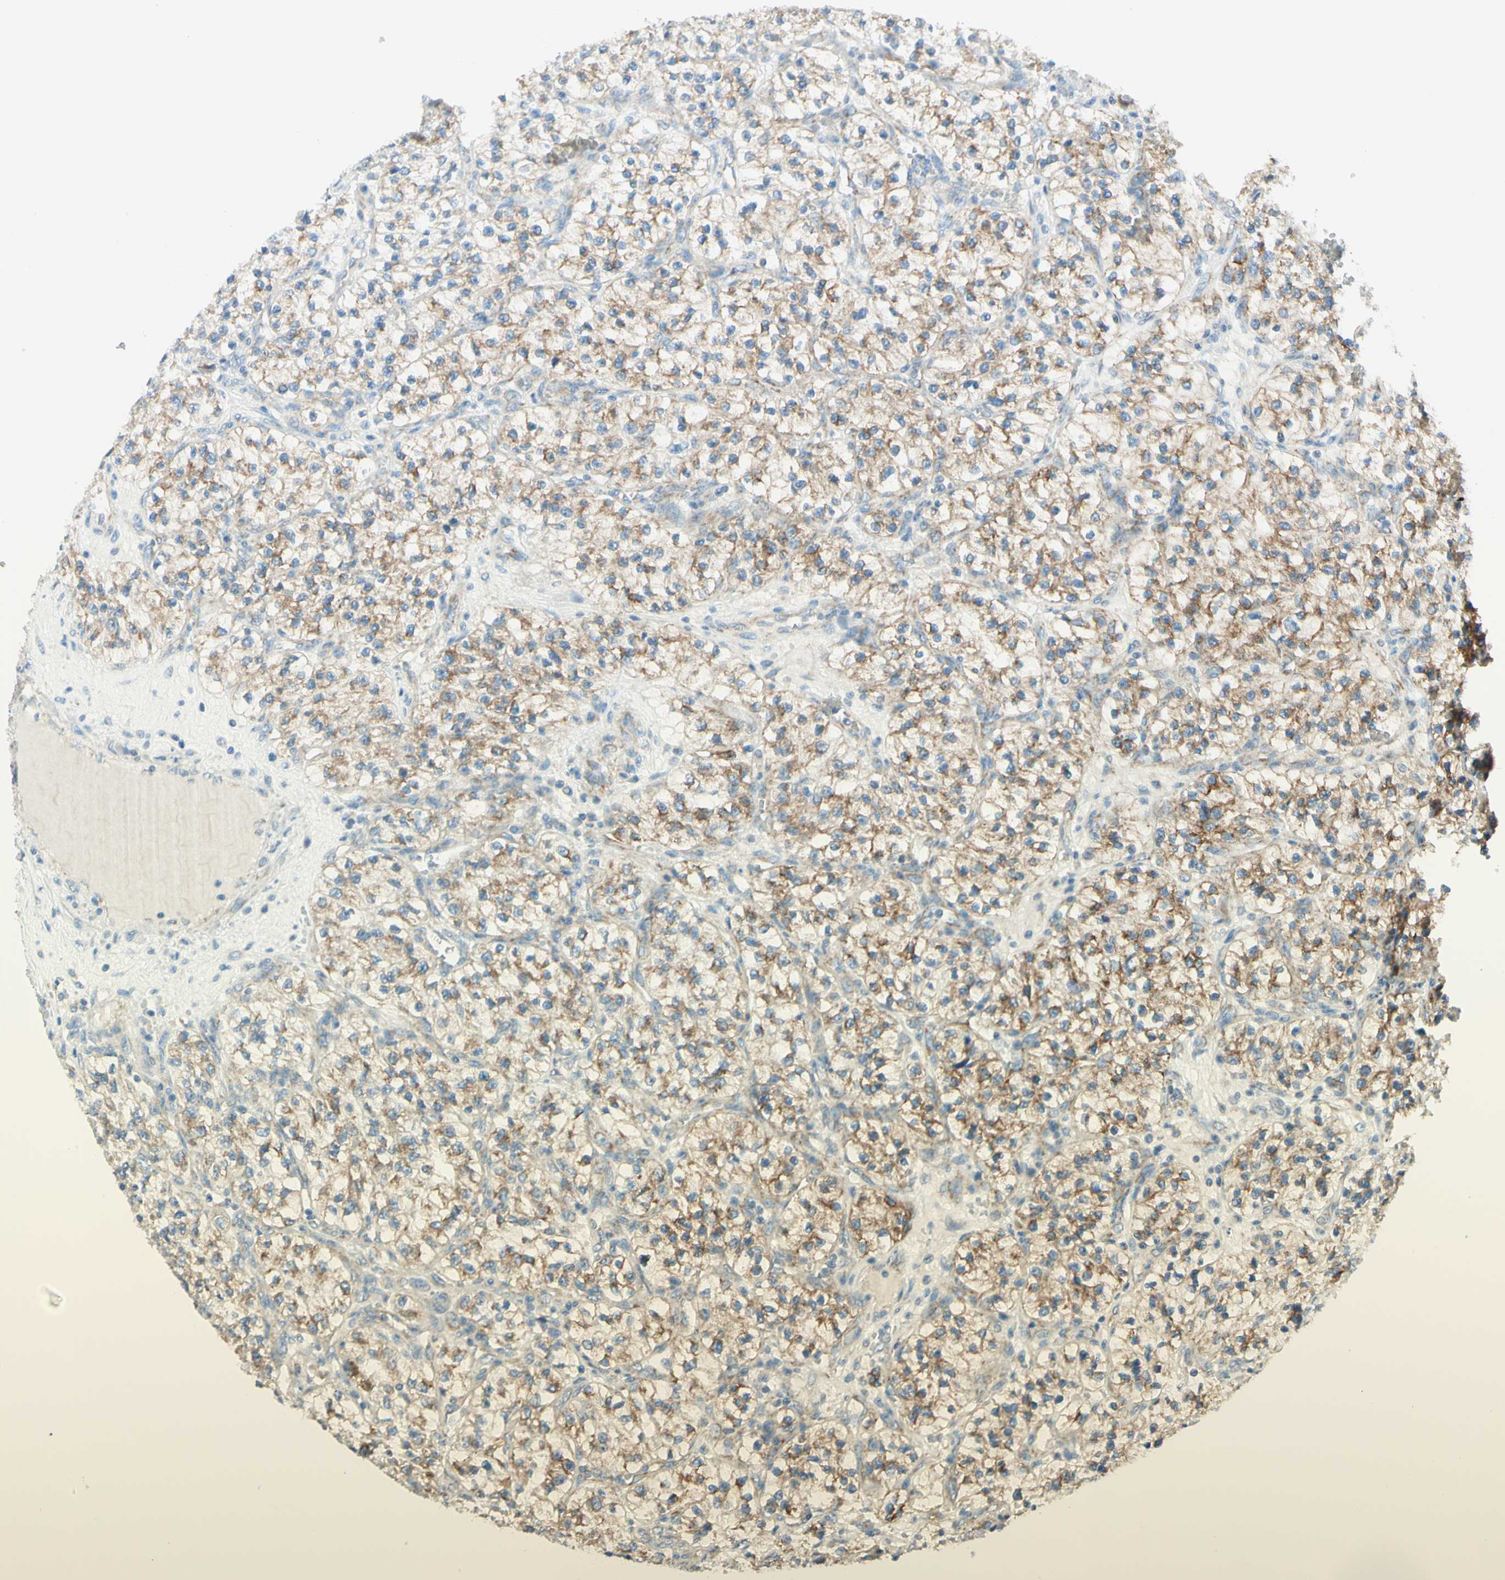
{"staining": {"intensity": "moderate", "quantity": ">75%", "location": "cytoplasmic/membranous"}, "tissue": "renal cancer", "cell_type": "Tumor cells", "image_type": "cancer", "snomed": [{"axis": "morphology", "description": "Adenocarcinoma, NOS"}, {"axis": "topography", "description": "Kidney"}], "caption": "Immunohistochemical staining of renal cancer (adenocarcinoma) displays medium levels of moderate cytoplasmic/membranous expression in about >75% of tumor cells.", "gene": "ARMC10", "patient": {"sex": "female", "age": 57}}